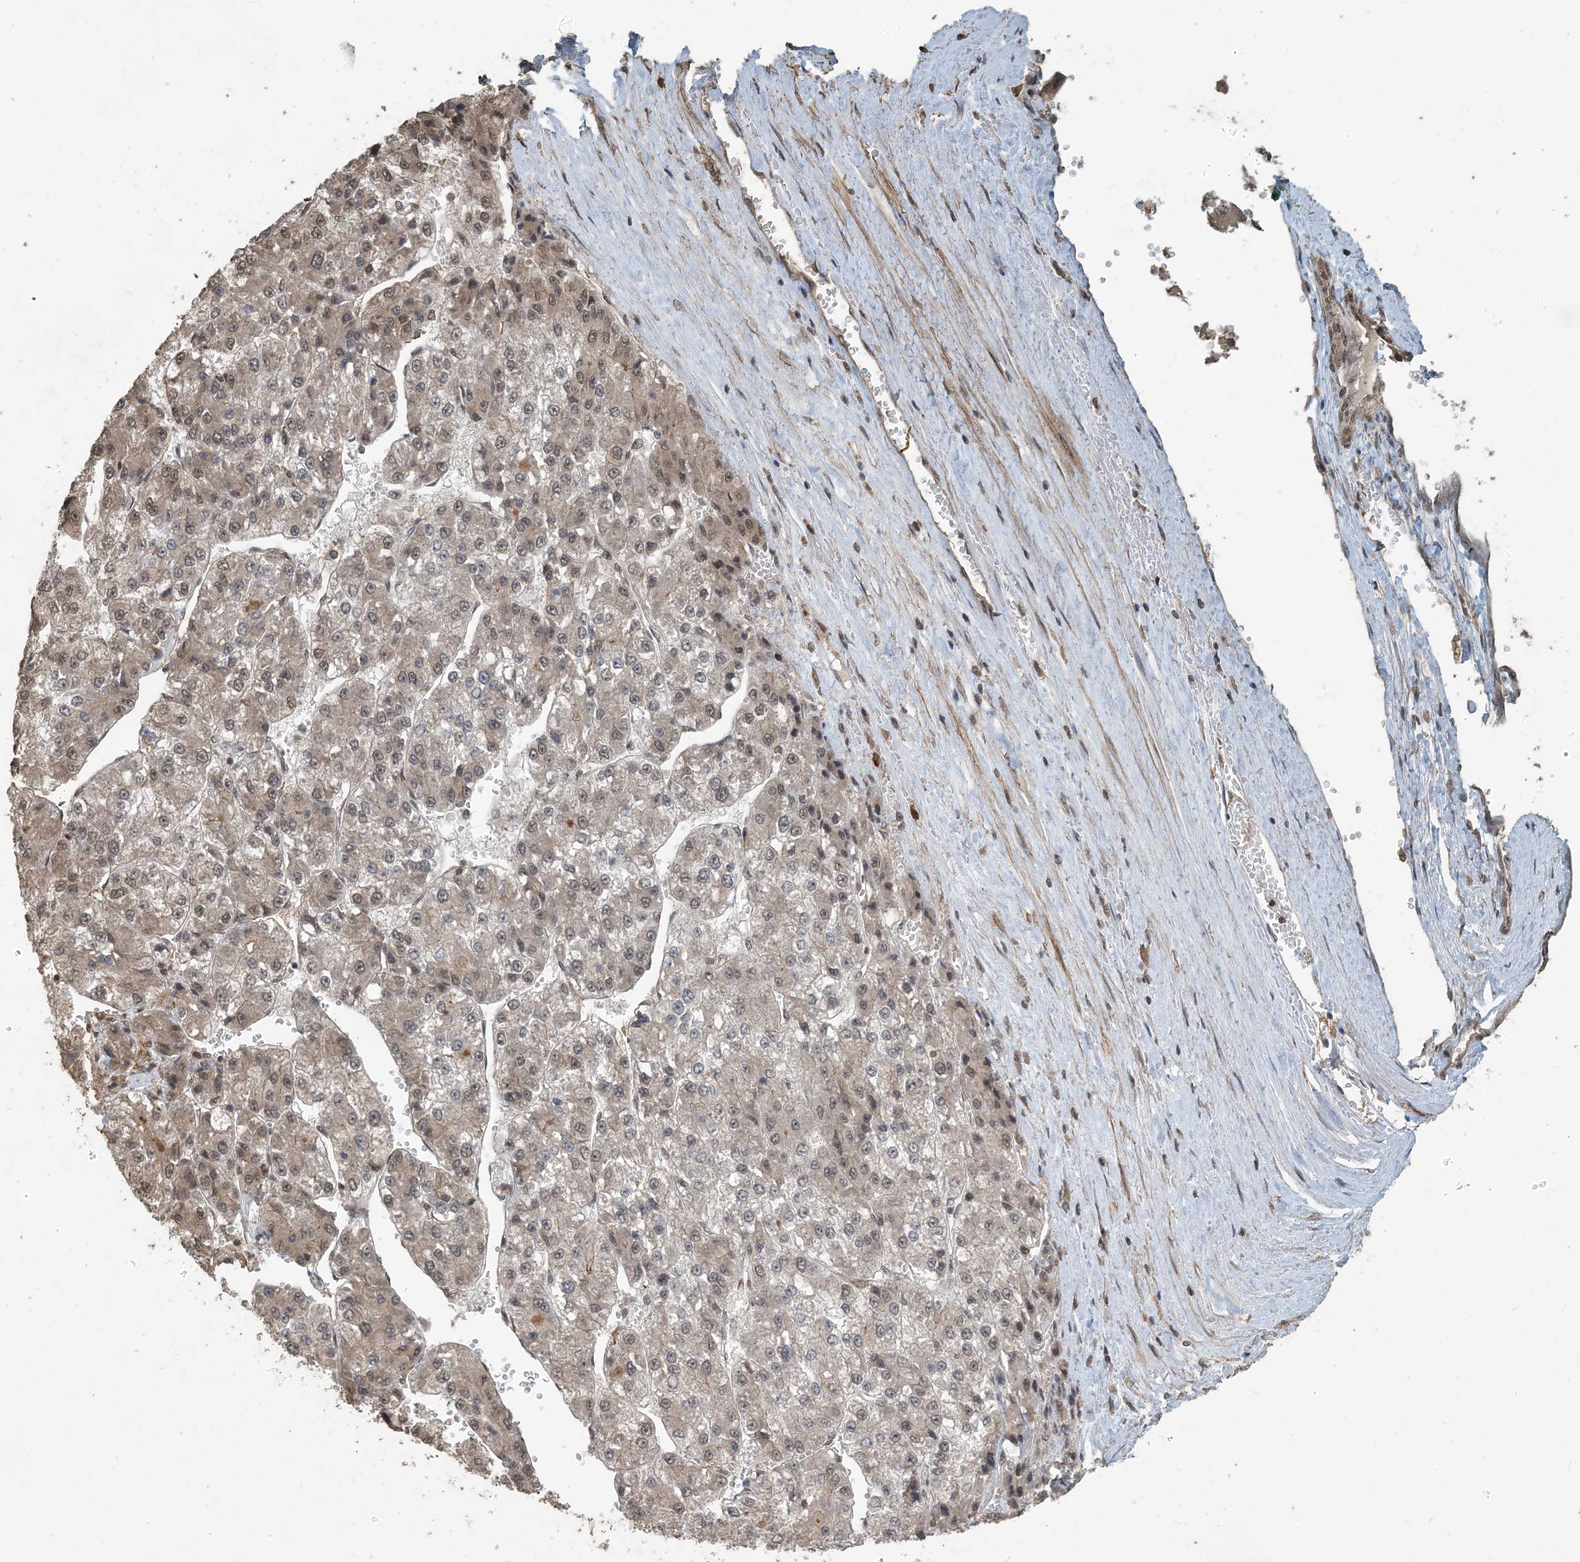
{"staining": {"intensity": "weak", "quantity": "25%-75%", "location": "cytoplasmic/membranous,nuclear"}, "tissue": "liver cancer", "cell_type": "Tumor cells", "image_type": "cancer", "snomed": [{"axis": "morphology", "description": "Carcinoma, Hepatocellular, NOS"}, {"axis": "topography", "description": "Liver"}], "caption": "Immunohistochemistry (IHC) photomicrograph of human hepatocellular carcinoma (liver) stained for a protein (brown), which exhibits low levels of weak cytoplasmic/membranous and nuclear positivity in about 25%-75% of tumor cells.", "gene": "ZC3H12A", "patient": {"sex": "female", "age": 73}}